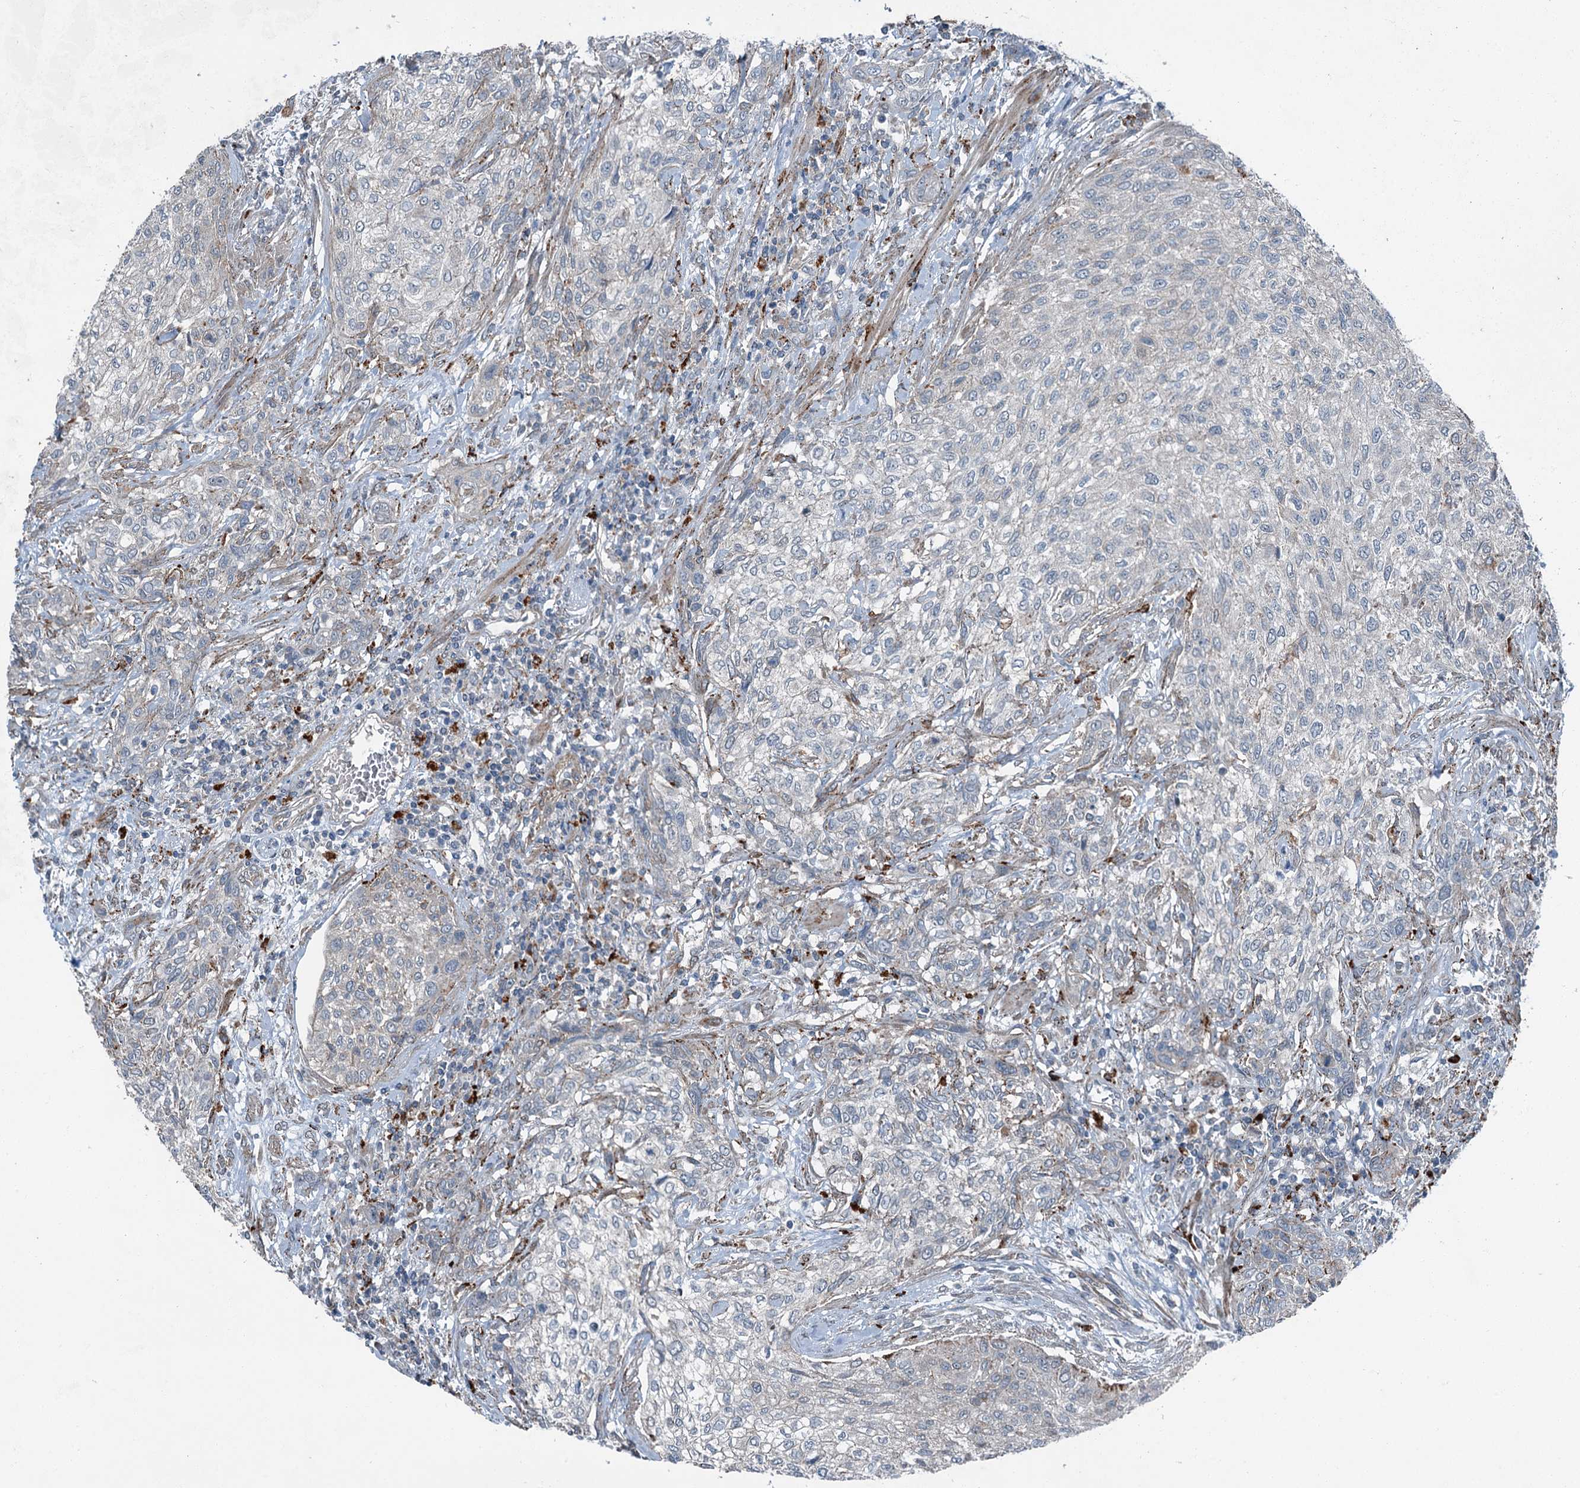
{"staining": {"intensity": "negative", "quantity": "none", "location": "none"}, "tissue": "urothelial cancer", "cell_type": "Tumor cells", "image_type": "cancer", "snomed": [{"axis": "morphology", "description": "Normal tissue, NOS"}, {"axis": "morphology", "description": "Urothelial carcinoma, NOS"}, {"axis": "topography", "description": "Urinary bladder"}, {"axis": "topography", "description": "Peripheral nerve tissue"}], "caption": "This is an IHC histopathology image of transitional cell carcinoma. There is no expression in tumor cells.", "gene": "AXL", "patient": {"sex": "male", "age": 35}}